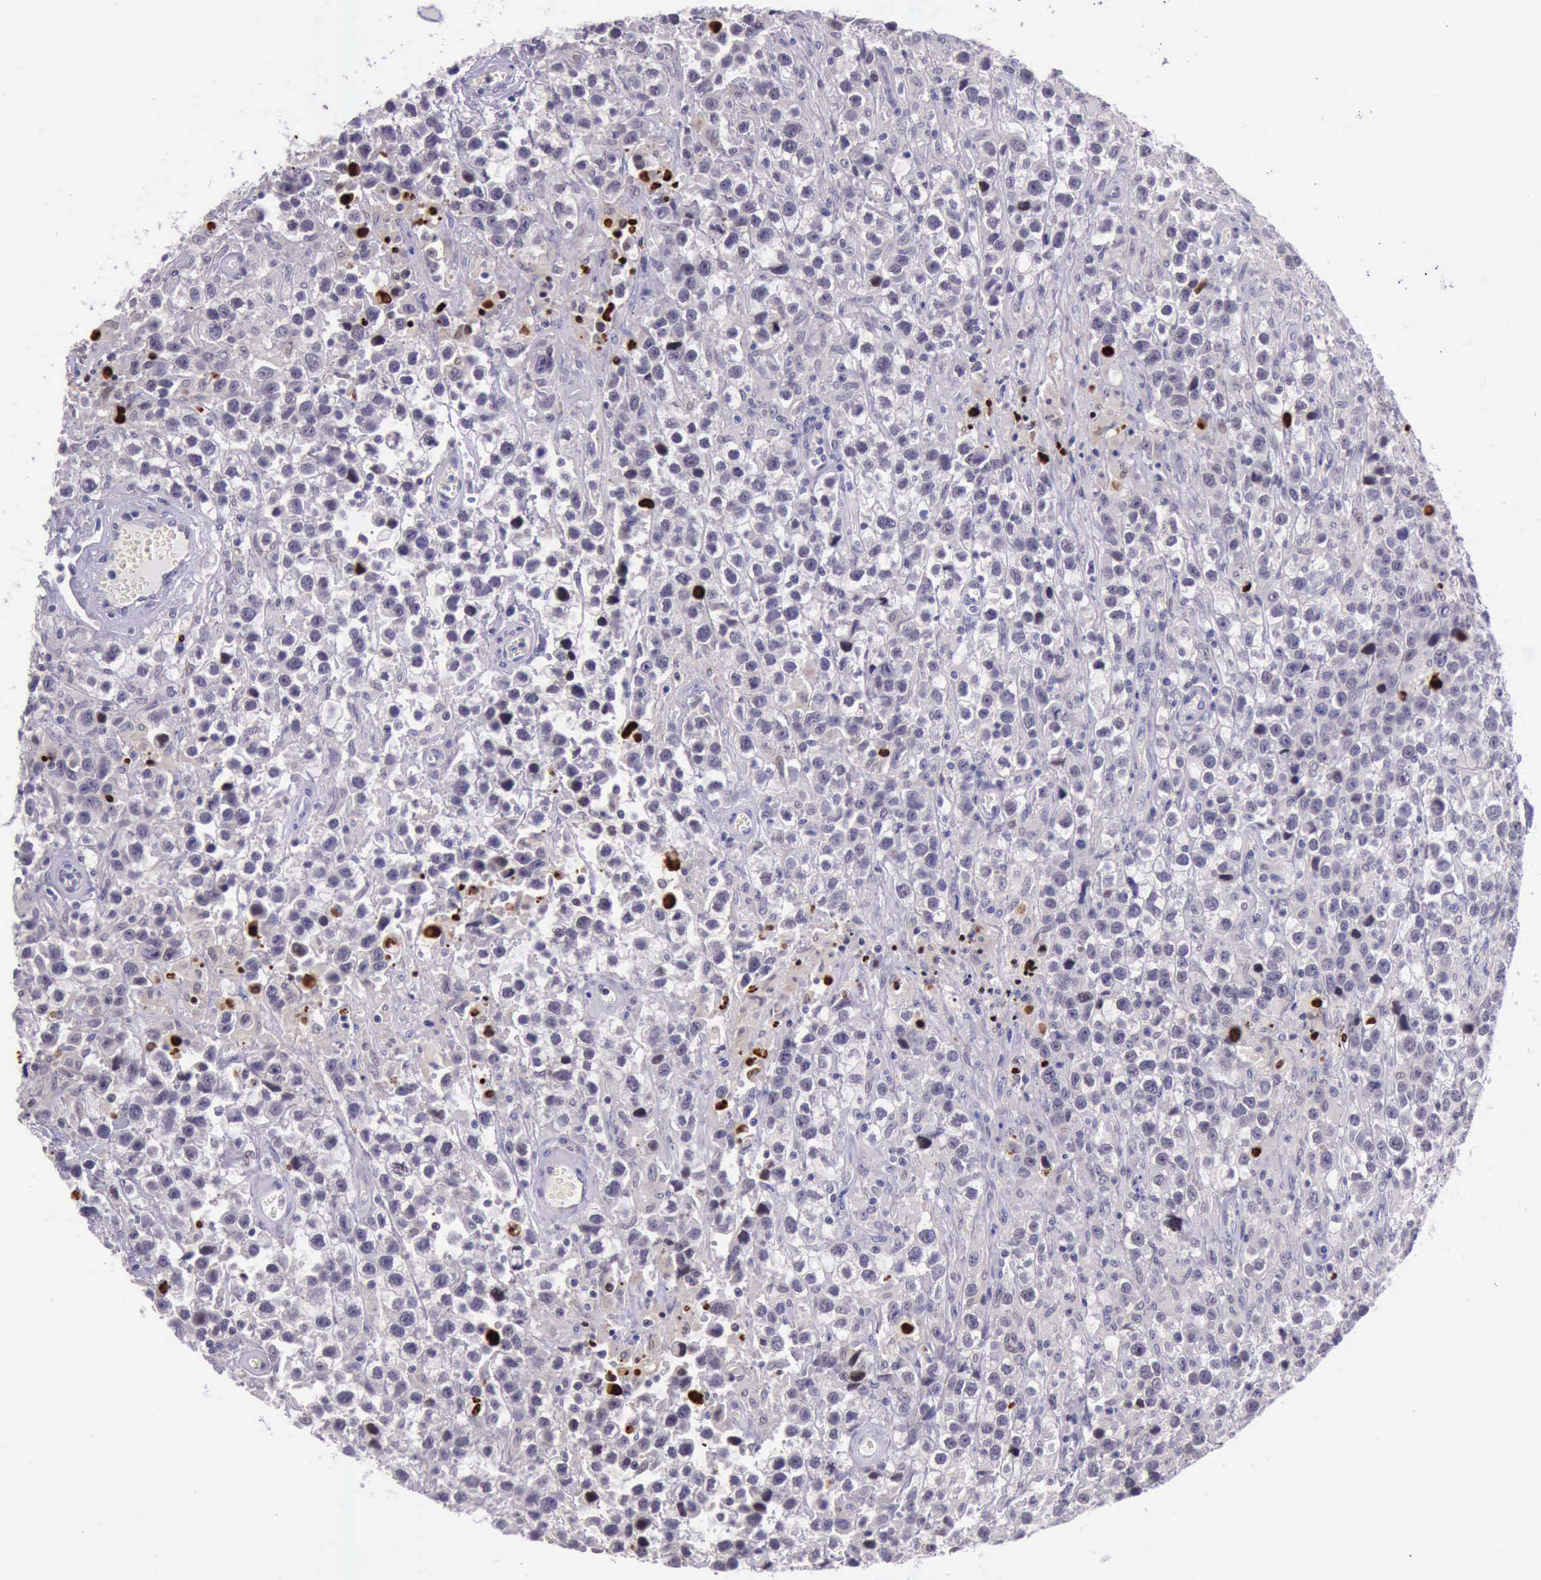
{"staining": {"intensity": "strong", "quantity": "<25%", "location": "nuclear"}, "tissue": "testis cancer", "cell_type": "Tumor cells", "image_type": "cancer", "snomed": [{"axis": "morphology", "description": "Seminoma, NOS"}, {"axis": "topography", "description": "Testis"}], "caption": "Human testis cancer stained for a protein (brown) shows strong nuclear positive expression in about <25% of tumor cells.", "gene": "PARP1", "patient": {"sex": "male", "age": 43}}